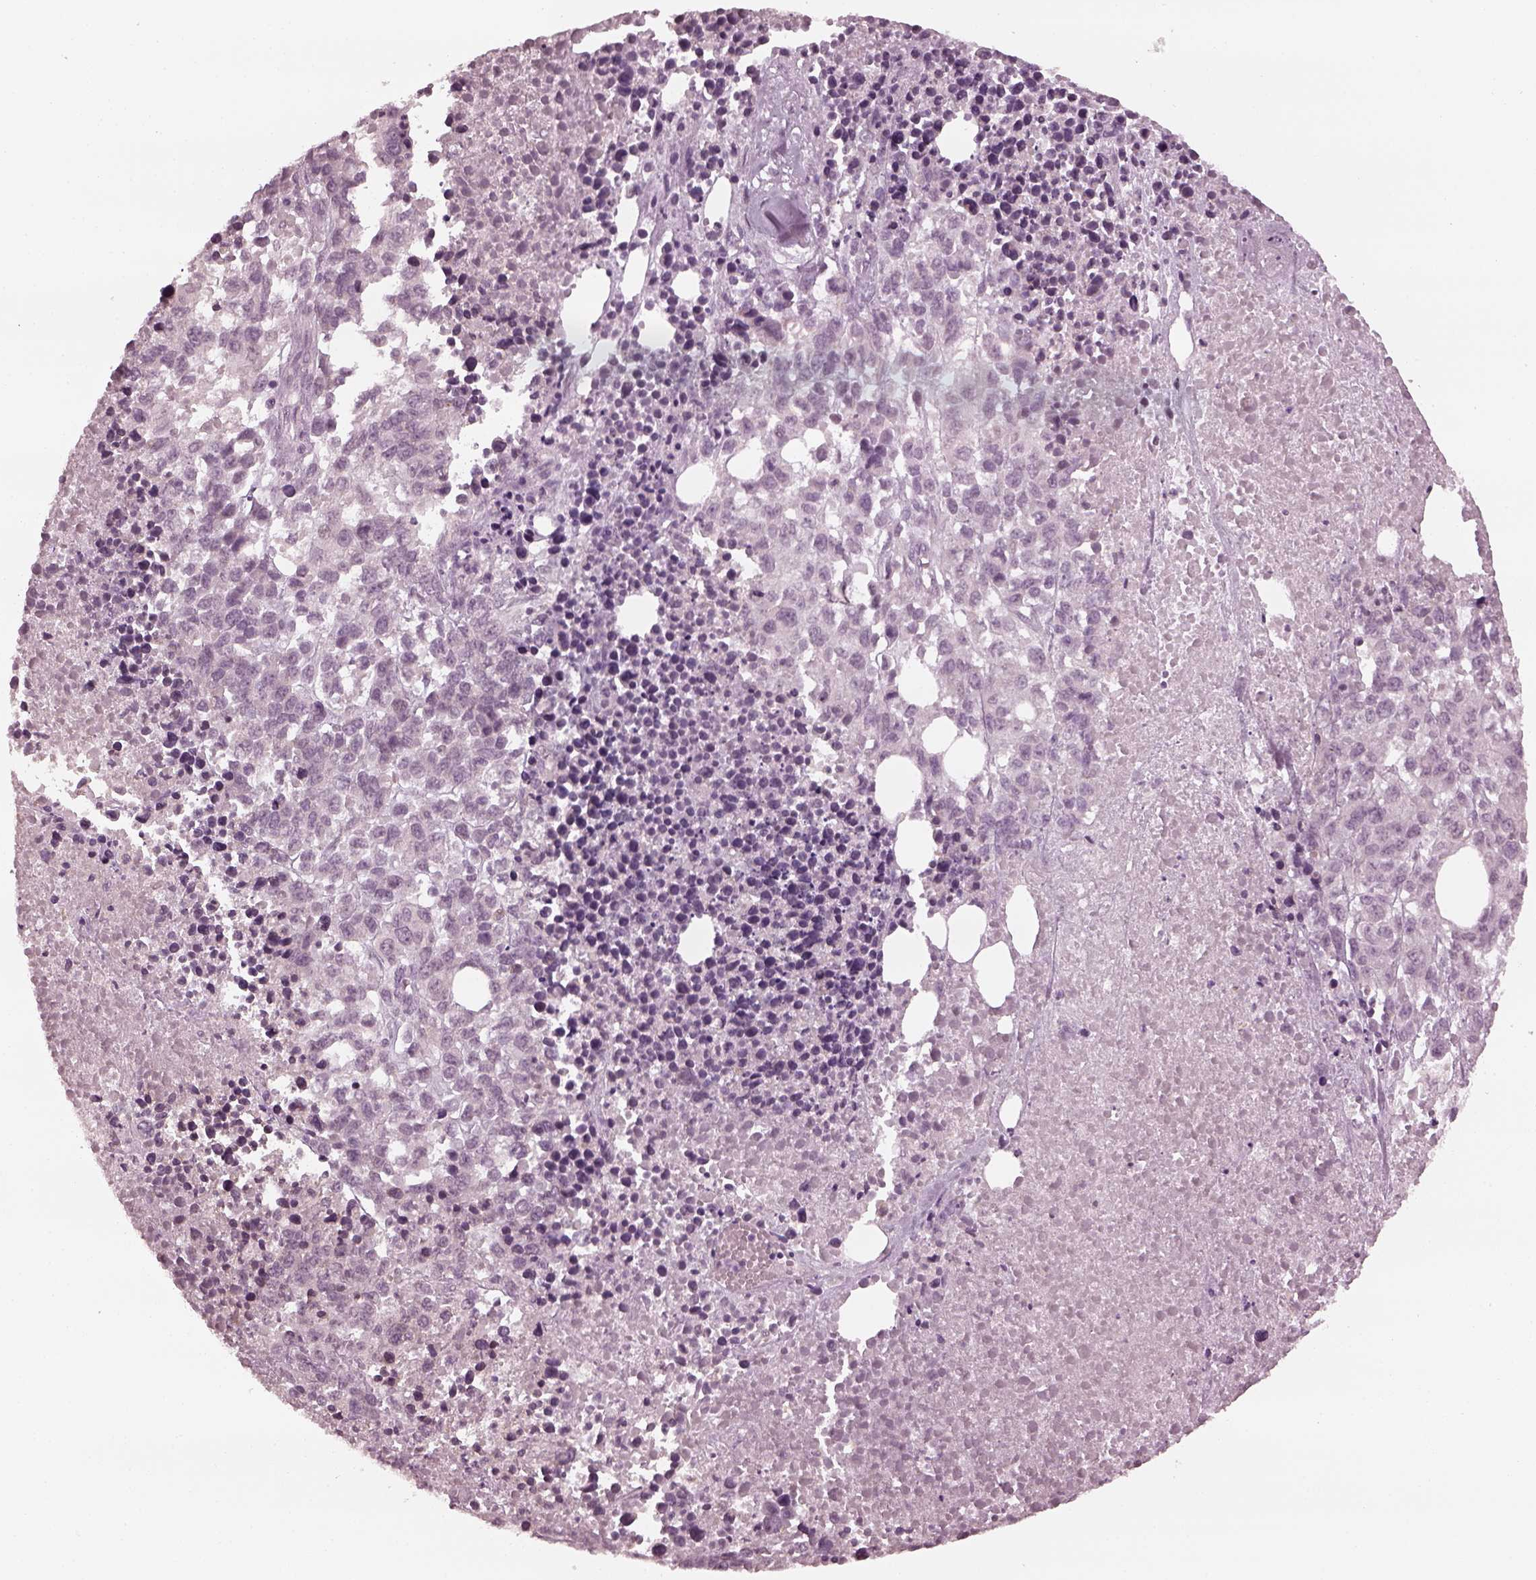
{"staining": {"intensity": "negative", "quantity": "none", "location": "none"}, "tissue": "melanoma", "cell_type": "Tumor cells", "image_type": "cancer", "snomed": [{"axis": "morphology", "description": "Malignant melanoma, Metastatic site"}, {"axis": "topography", "description": "Skin"}], "caption": "Protein analysis of melanoma exhibits no significant staining in tumor cells. Brightfield microscopy of IHC stained with DAB (3,3'-diaminobenzidine) (brown) and hematoxylin (blue), captured at high magnification.", "gene": "CCDC170", "patient": {"sex": "male", "age": 84}}